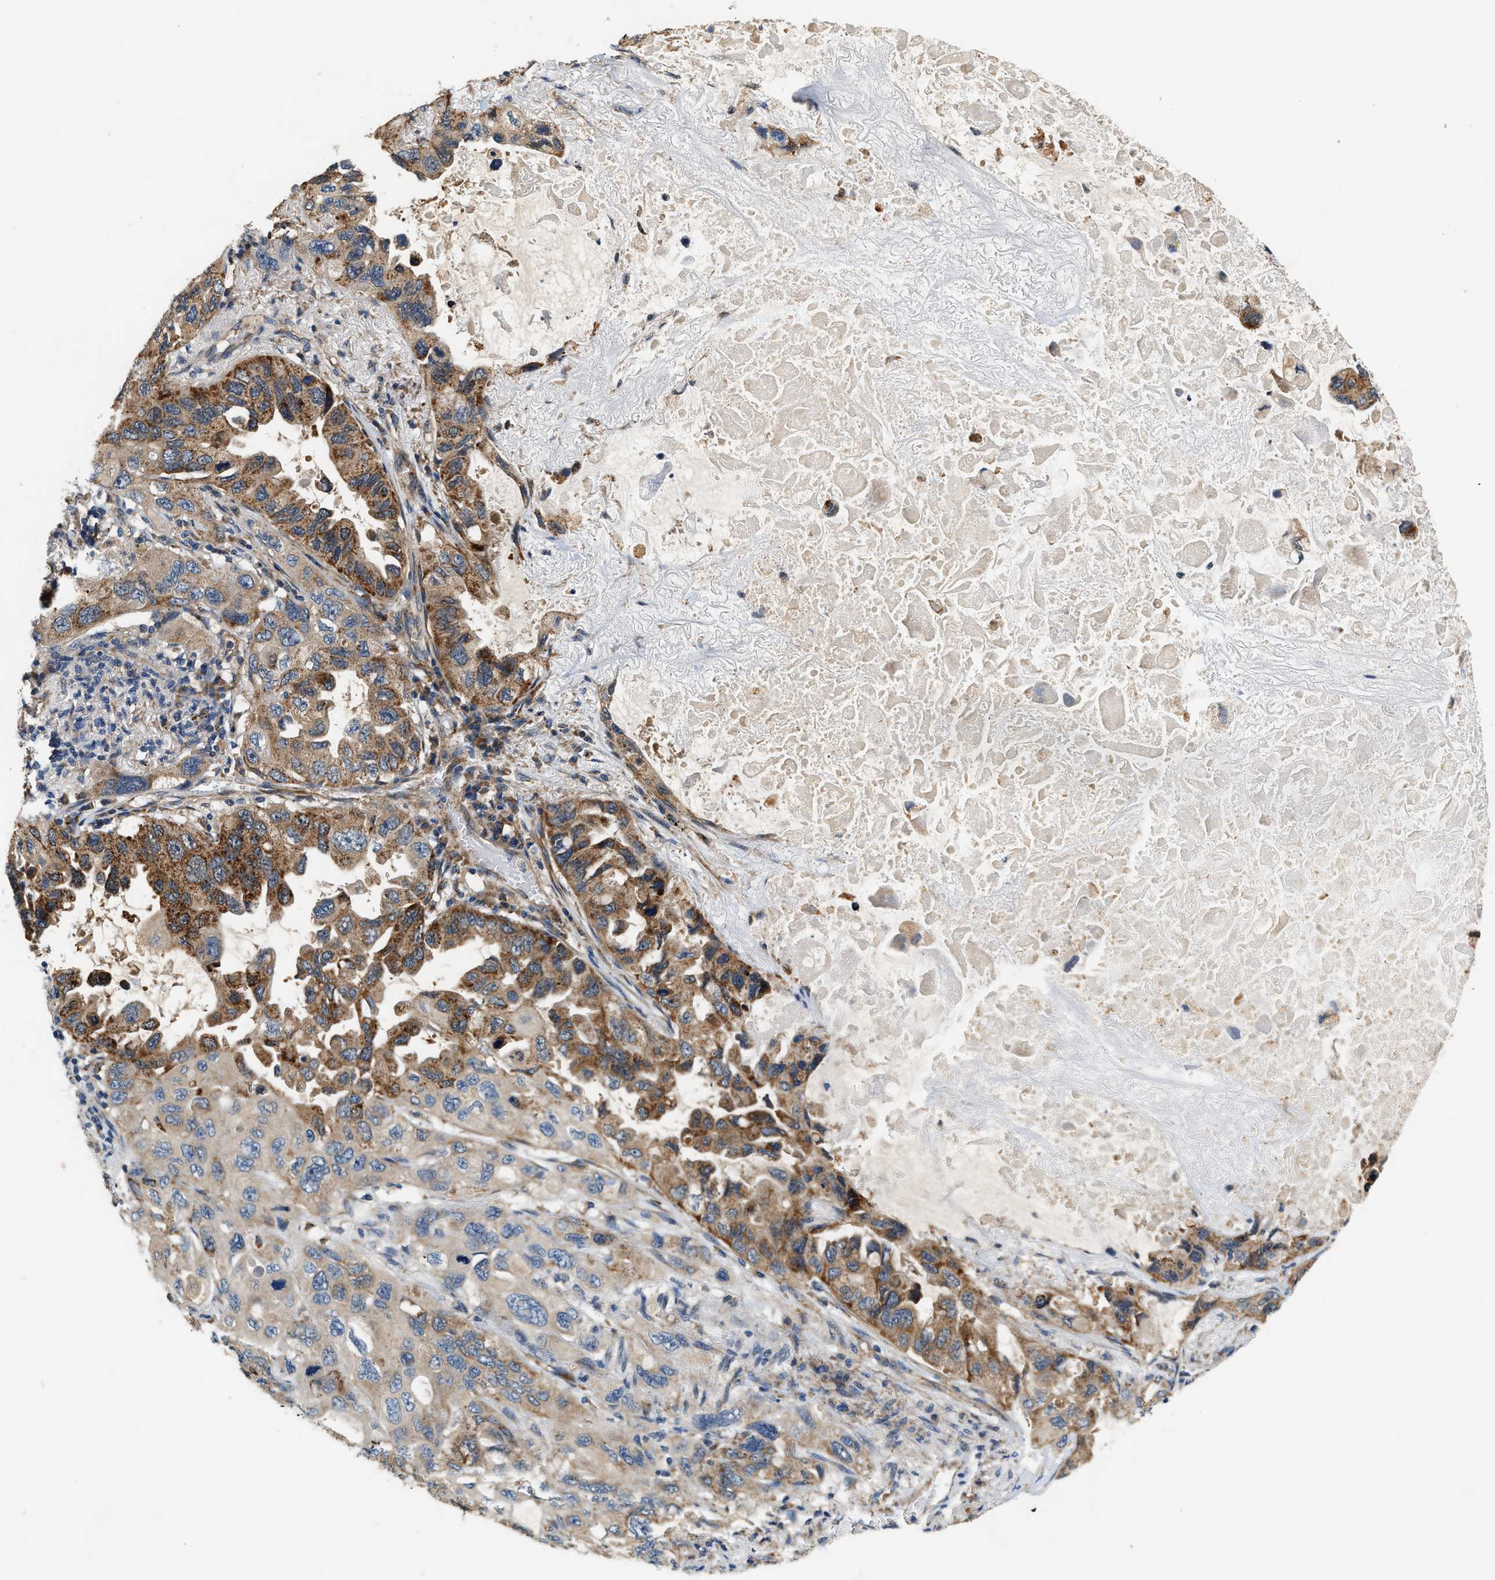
{"staining": {"intensity": "moderate", "quantity": ">75%", "location": "cytoplasmic/membranous"}, "tissue": "lung cancer", "cell_type": "Tumor cells", "image_type": "cancer", "snomed": [{"axis": "morphology", "description": "Squamous cell carcinoma, NOS"}, {"axis": "topography", "description": "Lung"}], "caption": "Moderate cytoplasmic/membranous staining is present in approximately >75% of tumor cells in lung cancer (squamous cell carcinoma).", "gene": "DUSP10", "patient": {"sex": "female", "age": 73}}